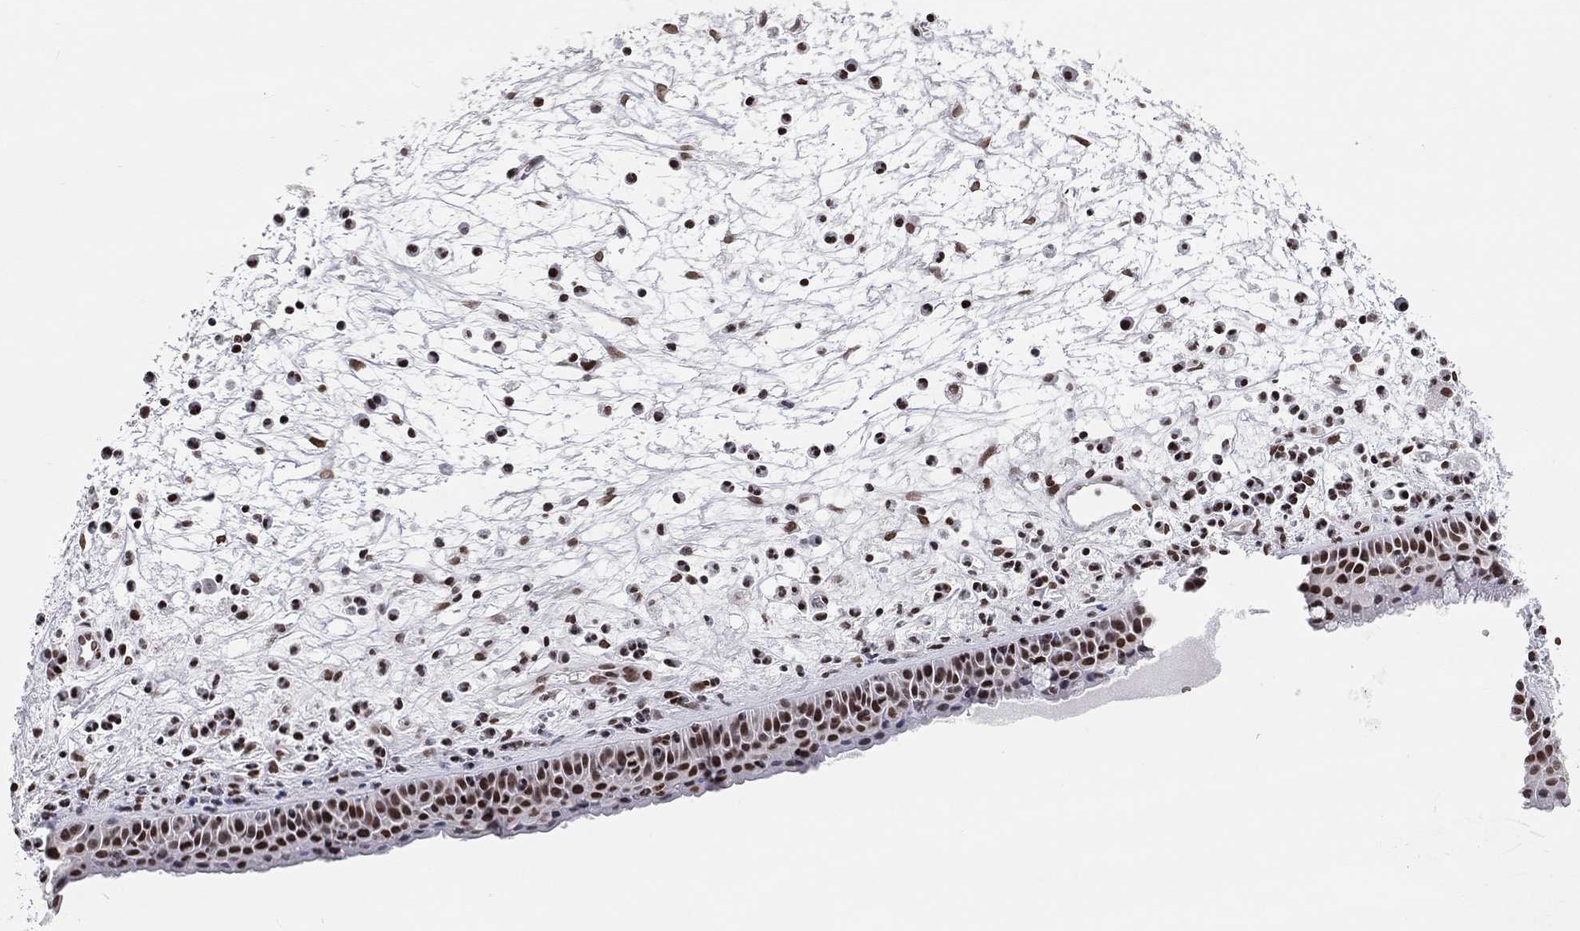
{"staining": {"intensity": "strong", "quantity": ">75%", "location": "nuclear"}, "tissue": "nasopharynx", "cell_type": "Respiratory epithelial cells", "image_type": "normal", "snomed": [{"axis": "morphology", "description": "Normal tissue, NOS"}, {"axis": "topography", "description": "Nasopharynx"}], "caption": "Immunohistochemistry histopathology image of benign human nasopharynx stained for a protein (brown), which shows high levels of strong nuclear positivity in about >75% of respiratory epithelial cells.", "gene": "H2AX", "patient": {"sex": "female", "age": 73}}